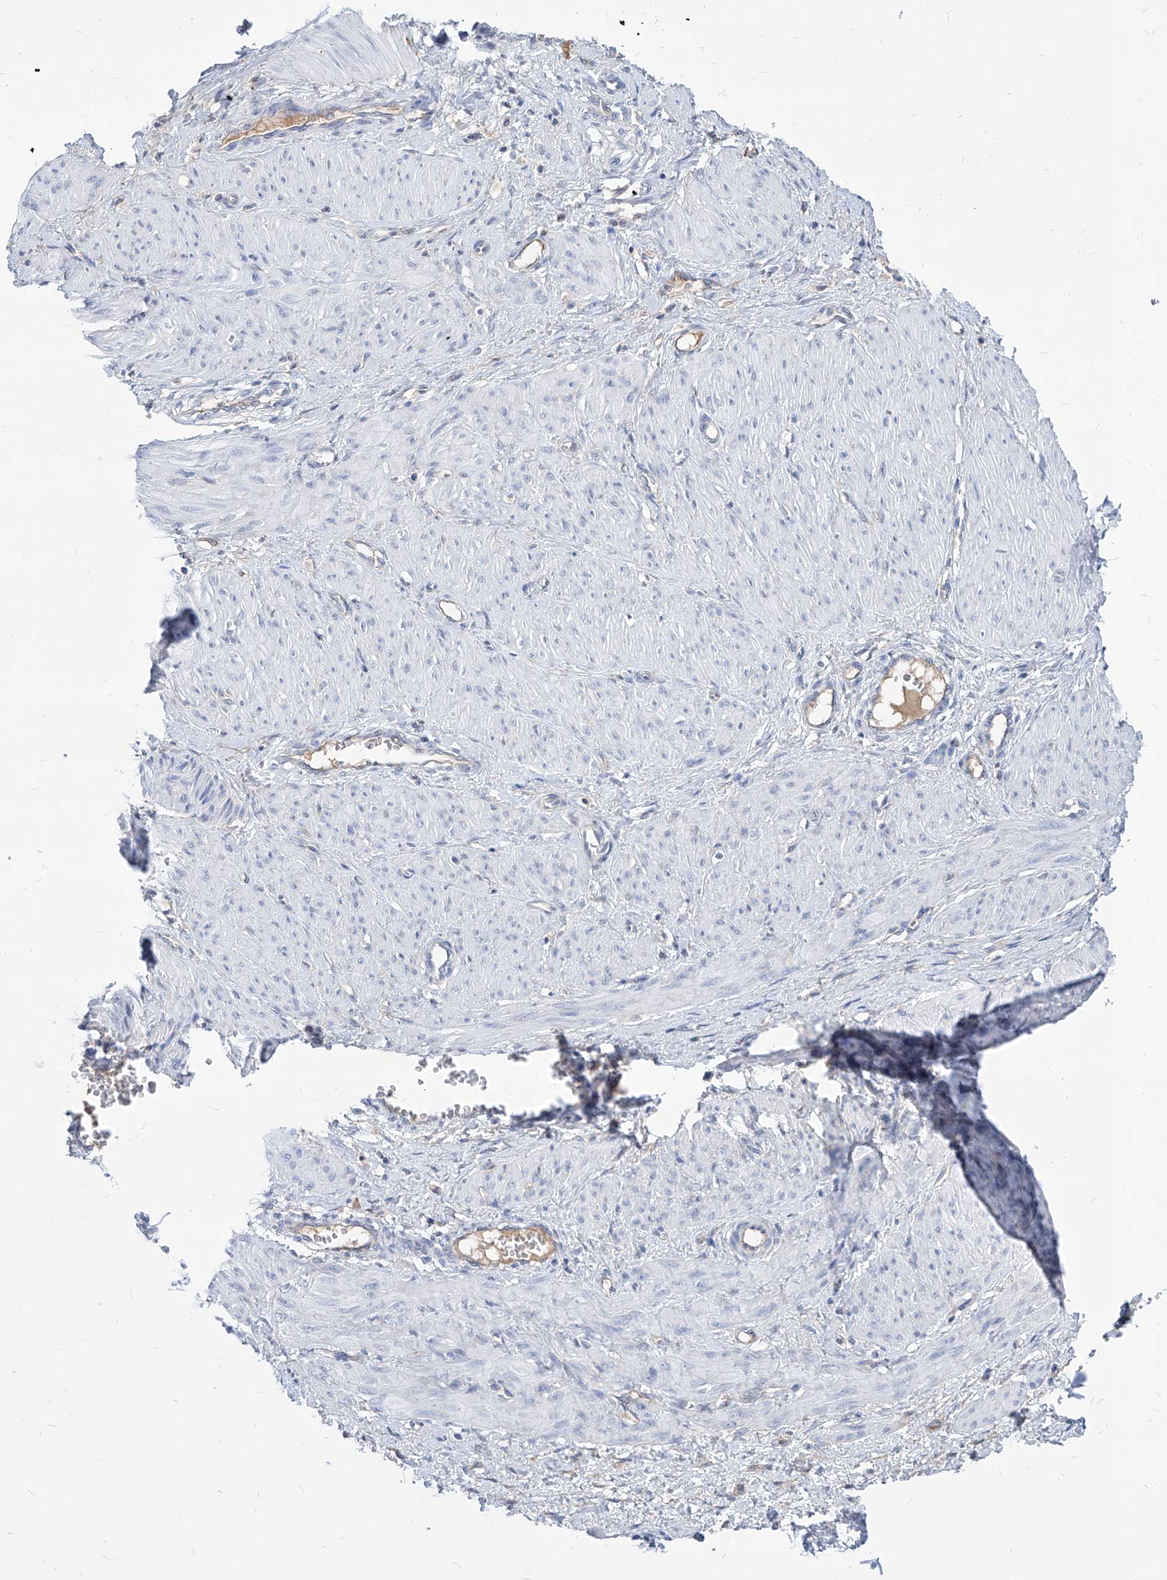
{"staining": {"intensity": "negative", "quantity": "none", "location": "none"}, "tissue": "smooth muscle", "cell_type": "Smooth muscle cells", "image_type": "normal", "snomed": [{"axis": "morphology", "description": "Normal tissue, NOS"}, {"axis": "topography", "description": "Endometrium"}], "caption": "Histopathology image shows no significant protein positivity in smooth muscle cells of benign smooth muscle. The staining is performed using DAB (3,3'-diaminobenzidine) brown chromogen with nuclei counter-stained in using hematoxylin.", "gene": "AKAP10", "patient": {"sex": "female", "age": 33}}